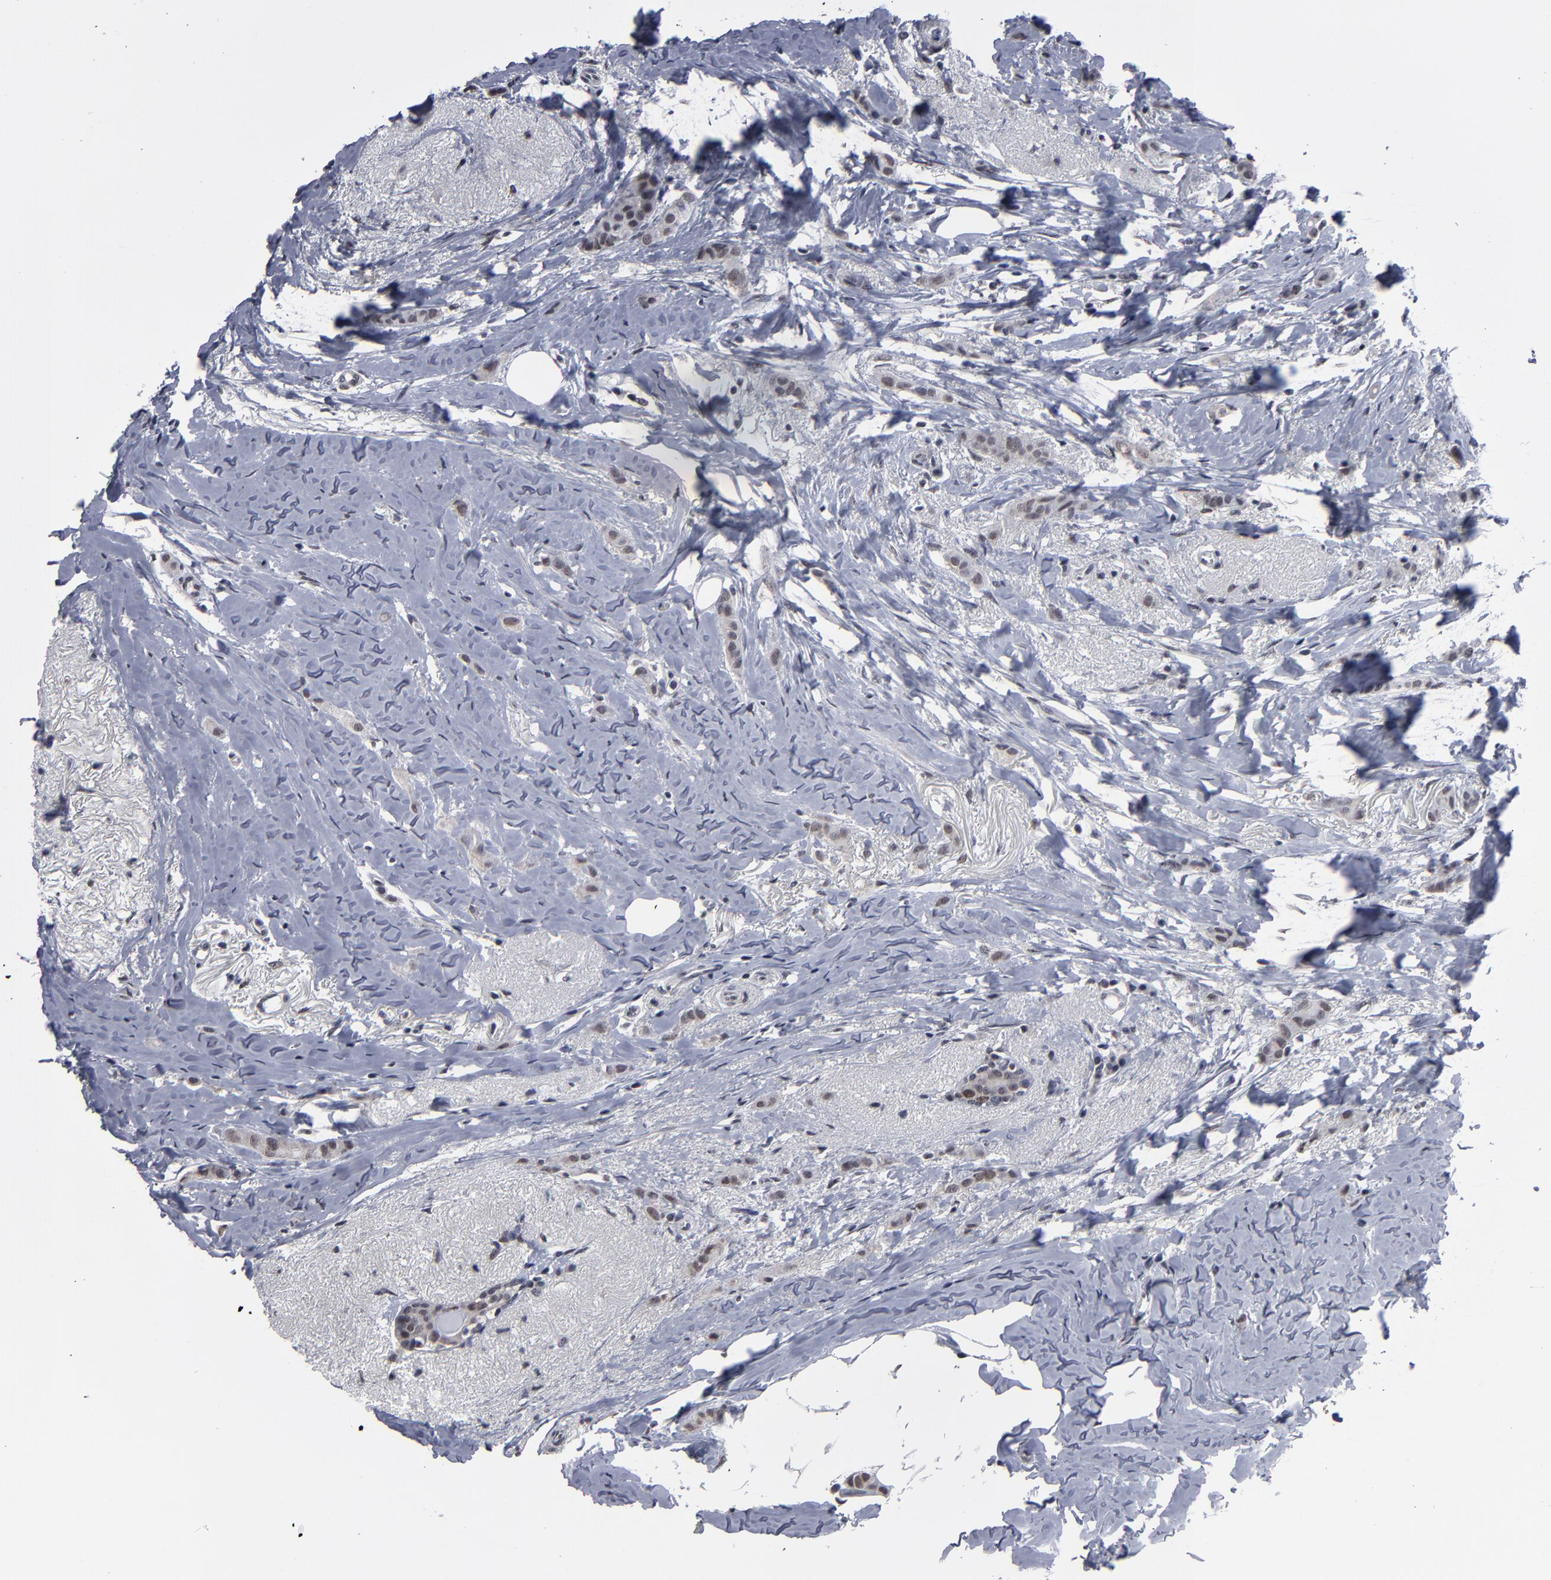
{"staining": {"intensity": "moderate", "quantity": "25%-75%", "location": "nuclear"}, "tissue": "breast cancer", "cell_type": "Tumor cells", "image_type": "cancer", "snomed": [{"axis": "morphology", "description": "Lobular carcinoma"}, {"axis": "topography", "description": "Breast"}], "caption": "Breast cancer (lobular carcinoma) stained with a protein marker shows moderate staining in tumor cells.", "gene": "SSRP1", "patient": {"sex": "female", "age": 55}}